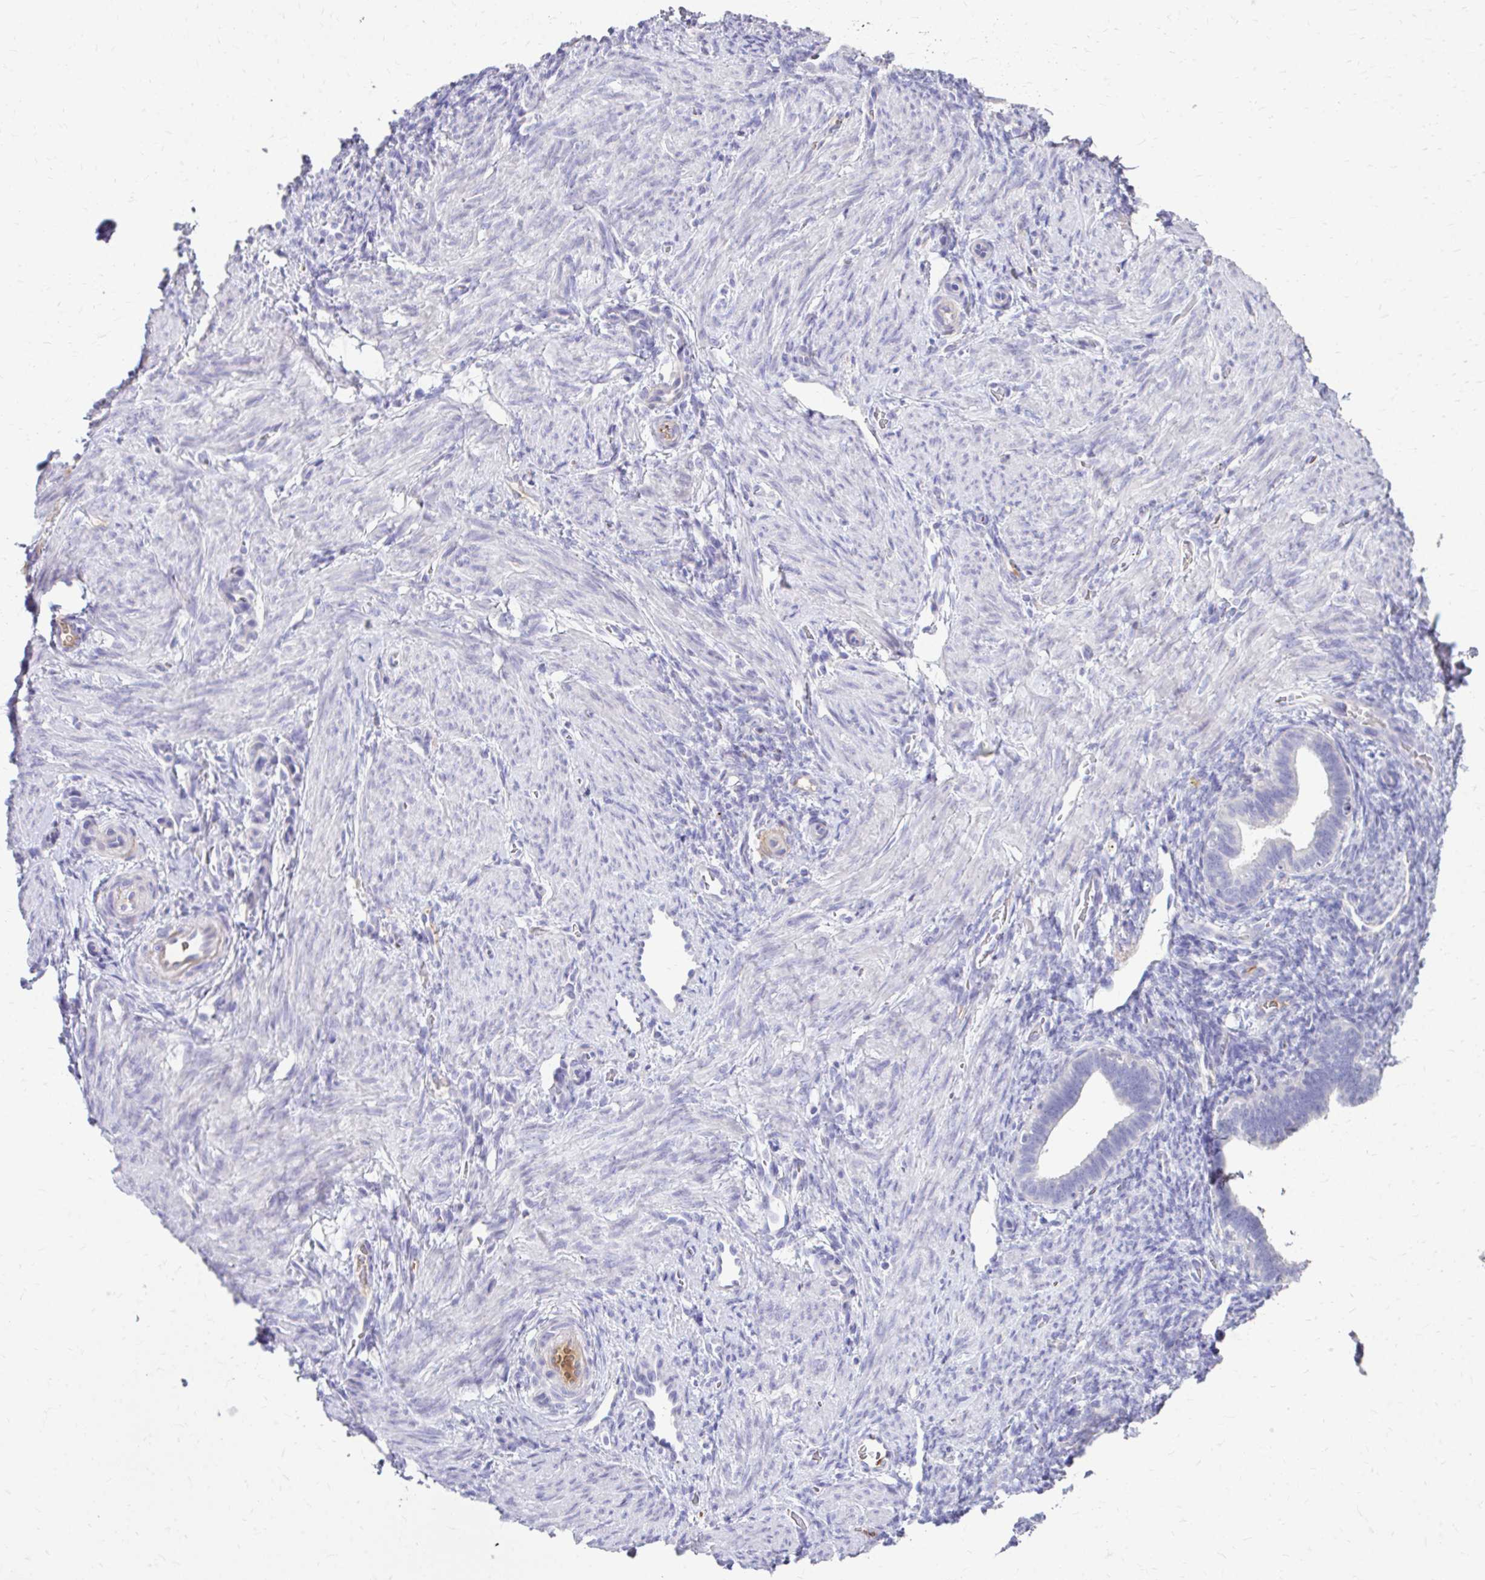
{"staining": {"intensity": "negative", "quantity": "none", "location": "none"}, "tissue": "endometrium", "cell_type": "Cells in endometrial stroma", "image_type": "normal", "snomed": [{"axis": "morphology", "description": "Normal tissue, NOS"}, {"axis": "topography", "description": "Endometrium"}], "caption": "Immunohistochemistry photomicrograph of unremarkable human endometrium stained for a protein (brown), which reveals no staining in cells in endometrial stroma.", "gene": "CFH", "patient": {"sex": "female", "age": 34}}